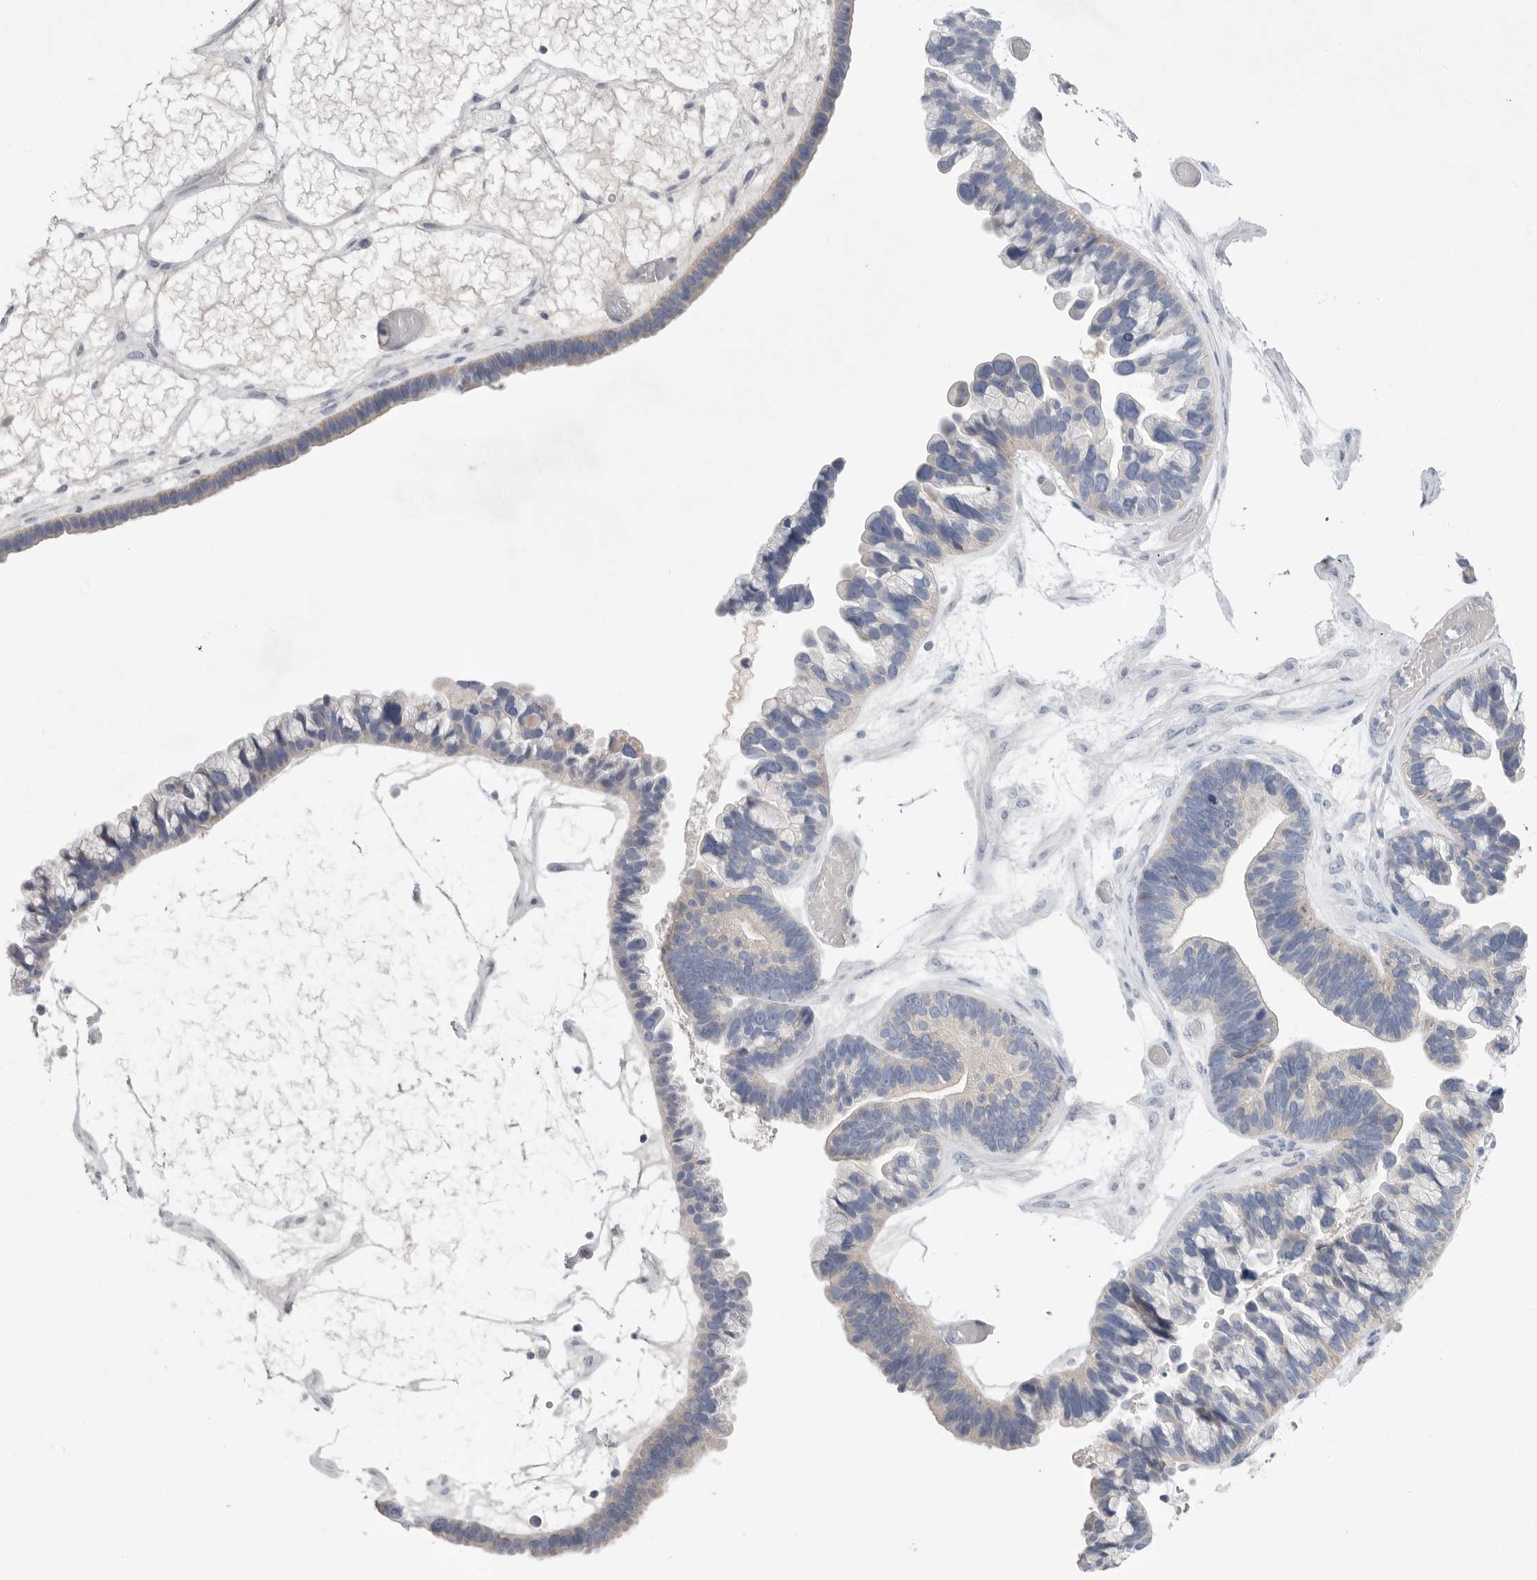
{"staining": {"intensity": "negative", "quantity": "none", "location": "none"}, "tissue": "ovarian cancer", "cell_type": "Tumor cells", "image_type": "cancer", "snomed": [{"axis": "morphology", "description": "Cystadenocarcinoma, serous, NOS"}, {"axis": "topography", "description": "Ovary"}], "caption": "Histopathology image shows no protein staining in tumor cells of ovarian cancer tissue. Nuclei are stained in blue.", "gene": "CAMK2B", "patient": {"sex": "female", "age": 56}}